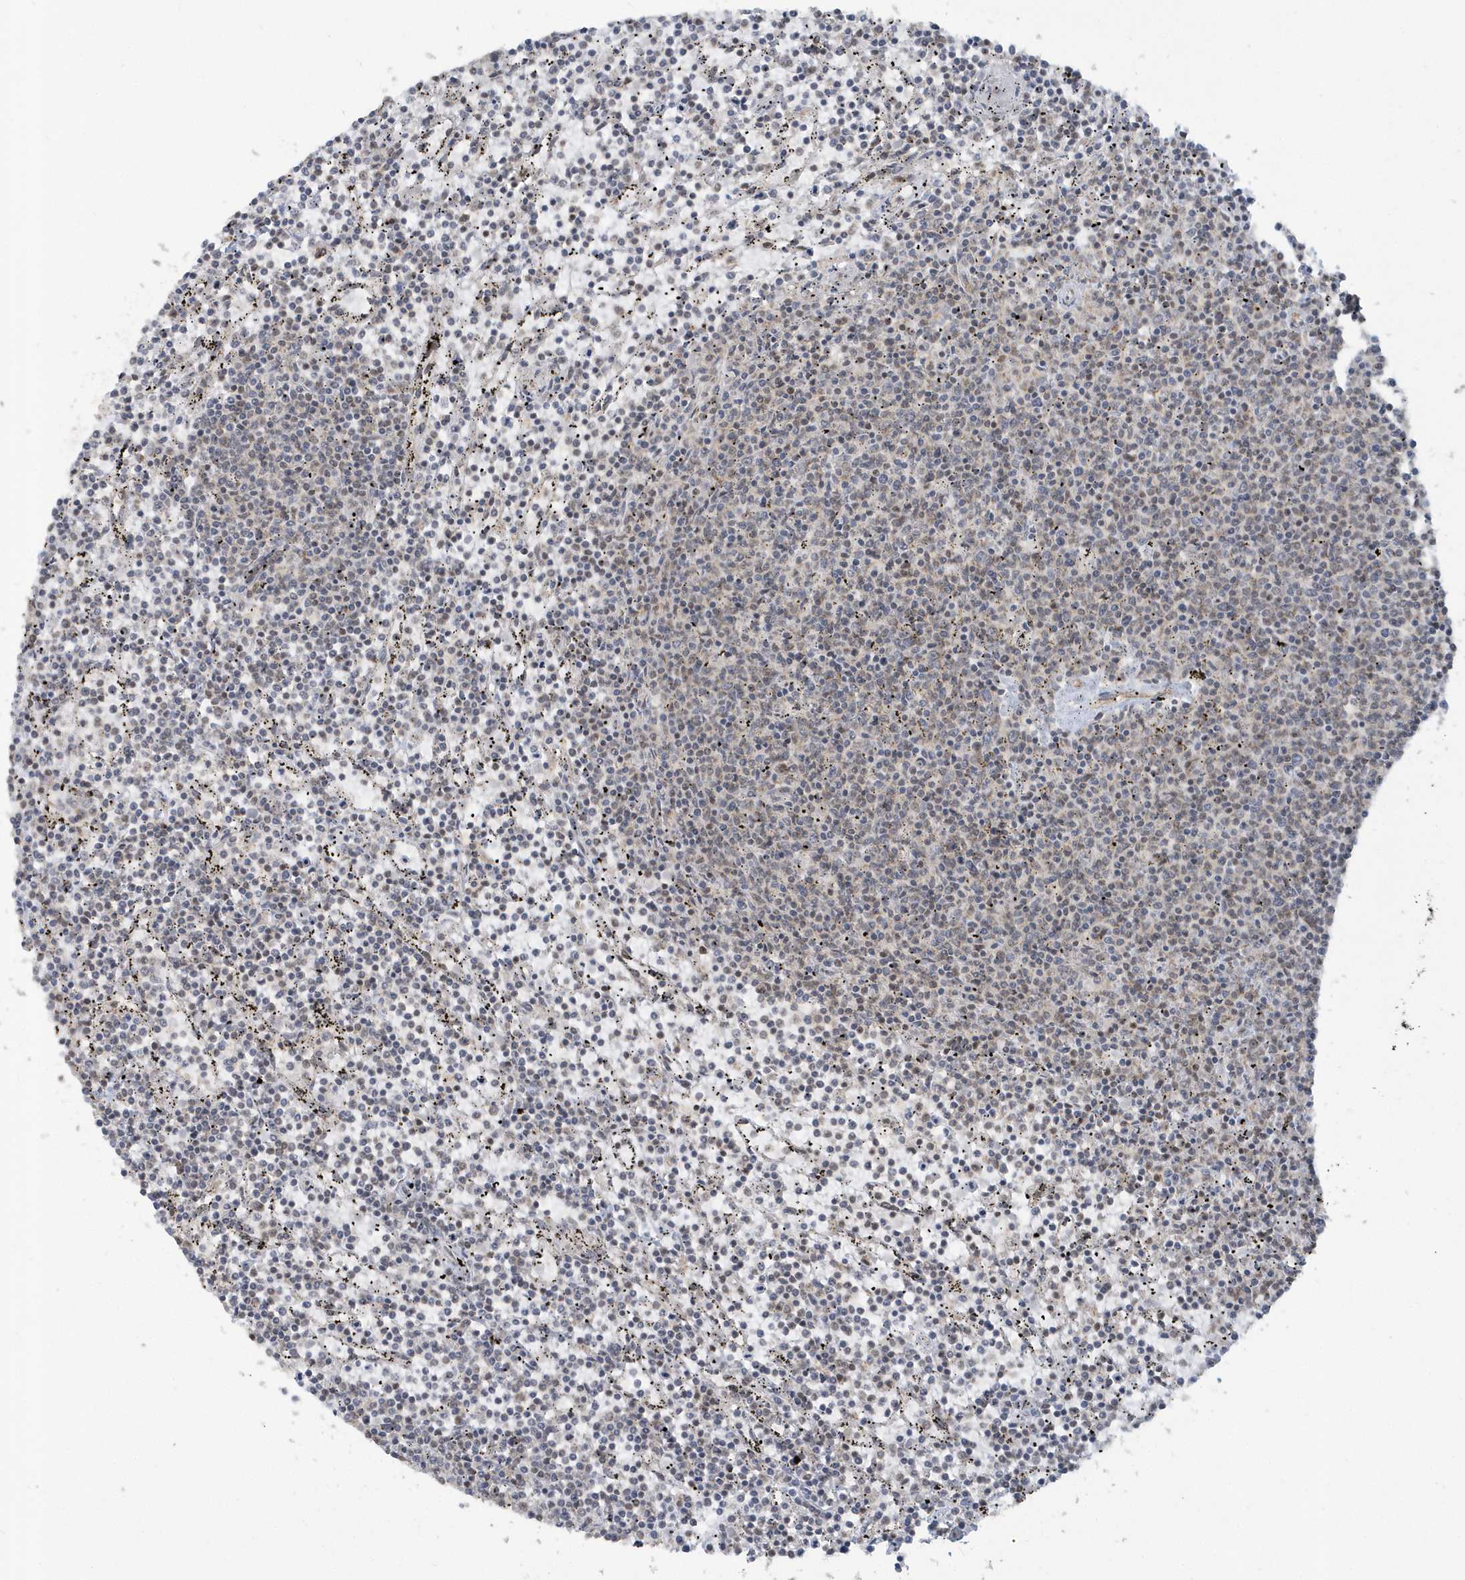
{"staining": {"intensity": "negative", "quantity": "none", "location": "none"}, "tissue": "lymphoma", "cell_type": "Tumor cells", "image_type": "cancer", "snomed": [{"axis": "morphology", "description": "Malignant lymphoma, non-Hodgkin's type, Low grade"}, {"axis": "topography", "description": "Spleen"}], "caption": "Immunohistochemistry photomicrograph of neoplastic tissue: human low-grade malignant lymphoma, non-Hodgkin's type stained with DAB displays no significant protein positivity in tumor cells. (Immunohistochemistry, brightfield microscopy, high magnification).", "gene": "STIM2", "patient": {"sex": "female", "age": 50}}